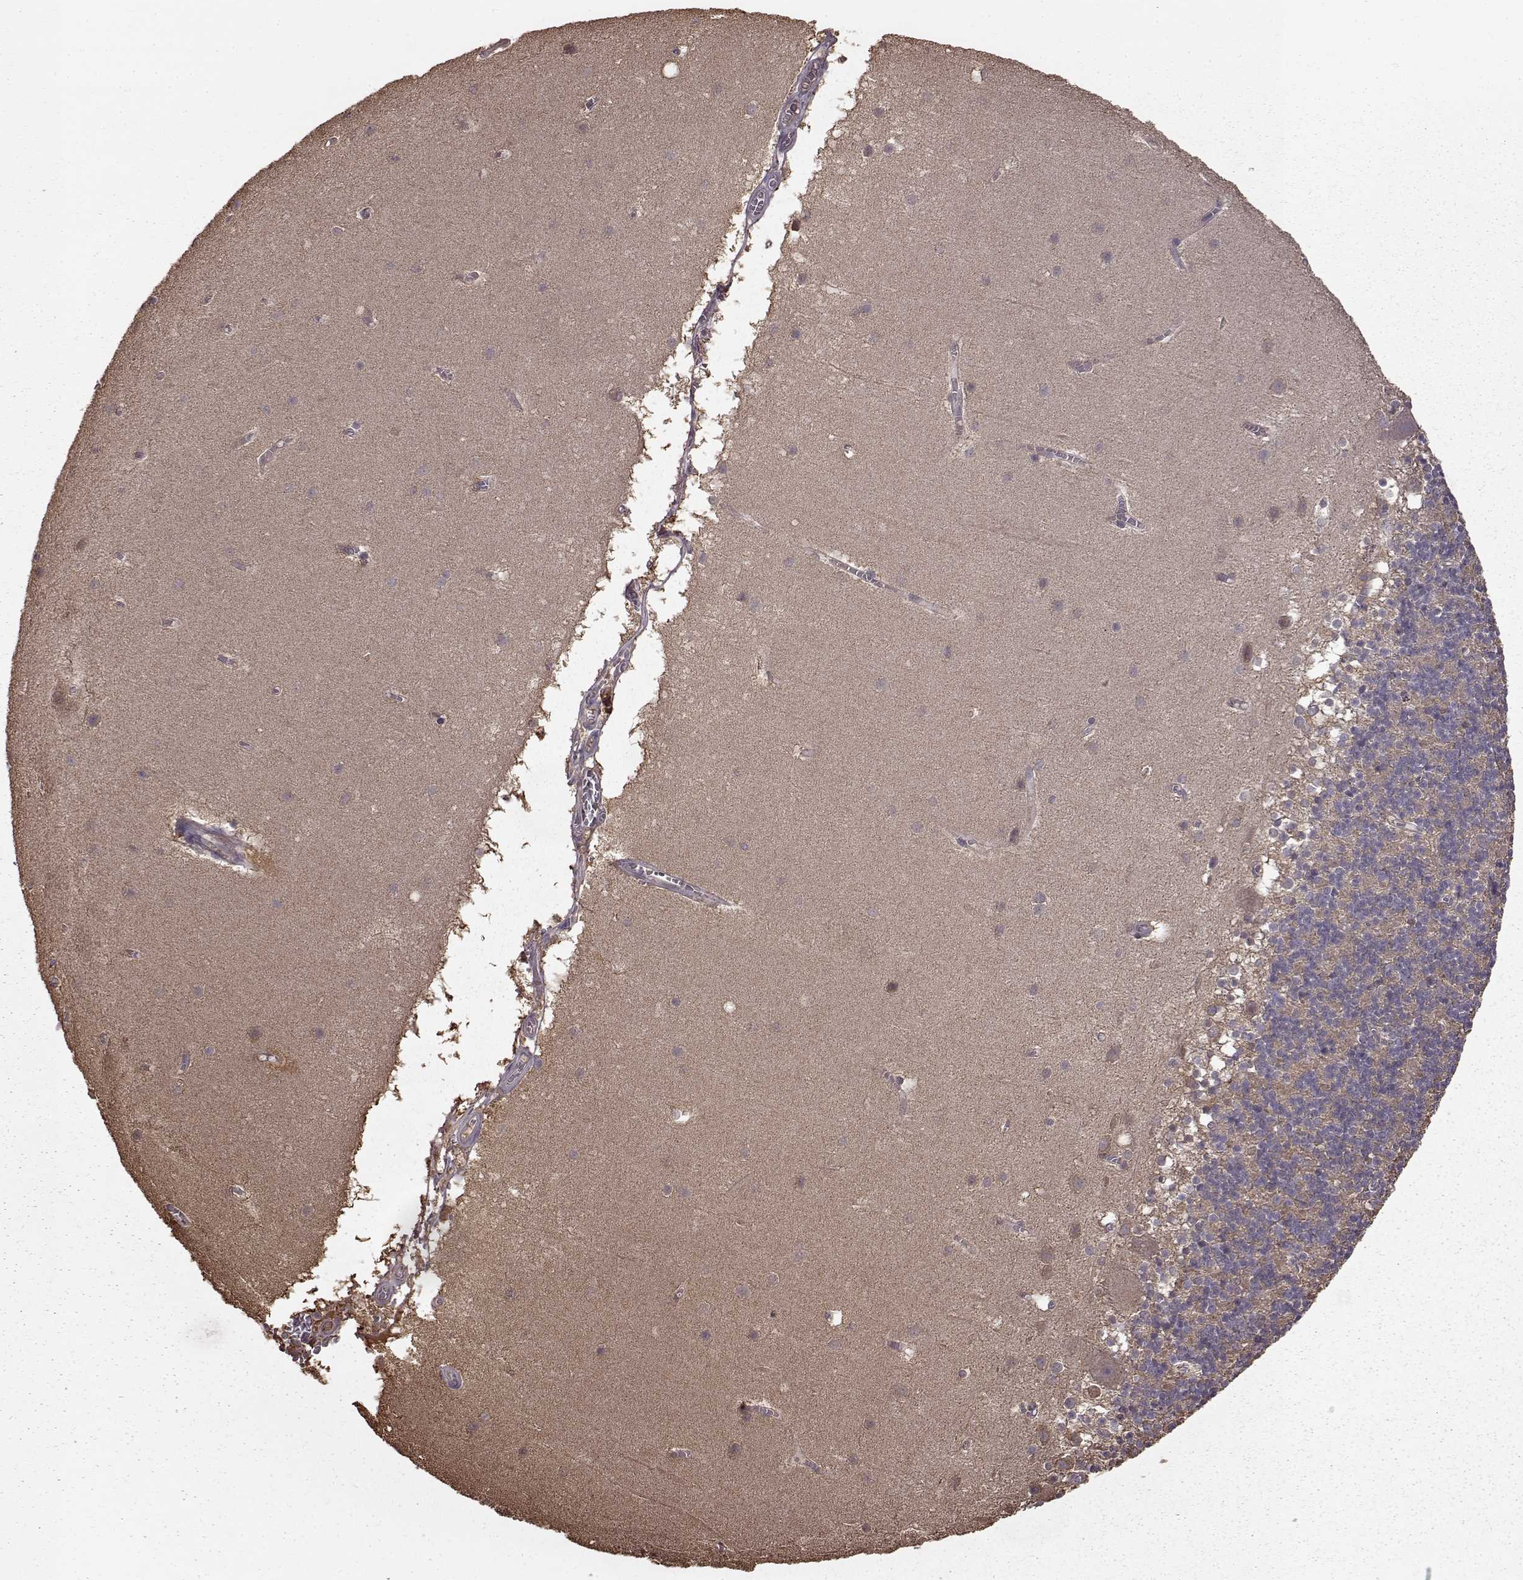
{"staining": {"intensity": "negative", "quantity": "none", "location": "none"}, "tissue": "cerebellum", "cell_type": "Cells in granular layer", "image_type": "normal", "snomed": [{"axis": "morphology", "description": "Normal tissue, NOS"}, {"axis": "topography", "description": "Cerebellum"}], "caption": "IHC of normal human cerebellum exhibits no positivity in cells in granular layer. (Stains: DAB (3,3'-diaminobenzidine) IHC with hematoxylin counter stain, Microscopy: brightfield microscopy at high magnification).", "gene": "NME1", "patient": {"sex": "male", "age": 70}}